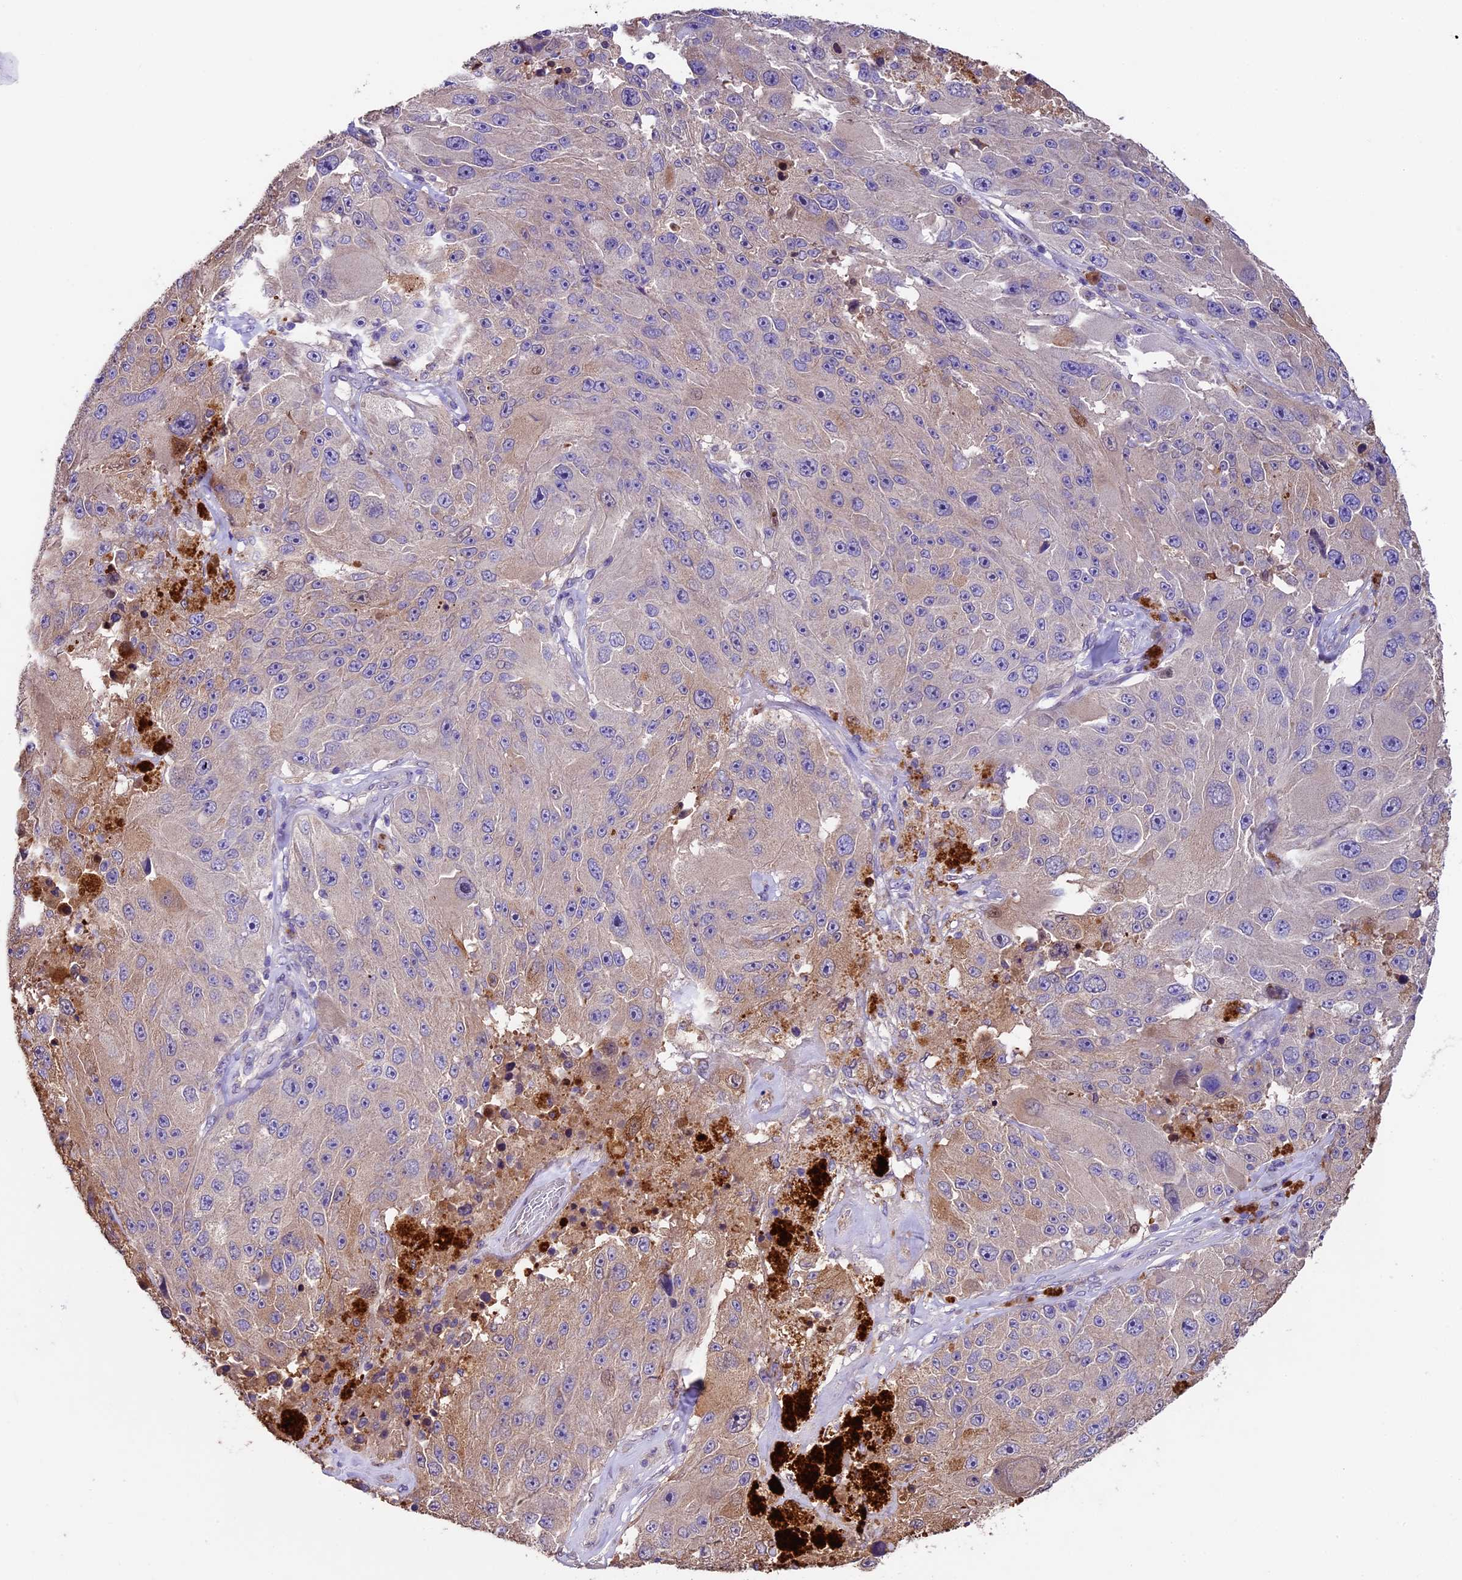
{"staining": {"intensity": "negative", "quantity": "none", "location": "none"}, "tissue": "melanoma", "cell_type": "Tumor cells", "image_type": "cancer", "snomed": [{"axis": "morphology", "description": "Malignant melanoma, Metastatic site"}, {"axis": "topography", "description": "Lymph node"}], "caption": "DAB (3,3'-diaminobenzidine) immunohistochemical staining of melanoma displays no significant expression in tumor cells. The staining was performed using DAB to visualize the protein expression in brown, while the nuclei were stained in blue with hematoxylin (Magnification: 20x).", "gene": "SBNO2", "patient": {"sex": "male", "age": 62}}